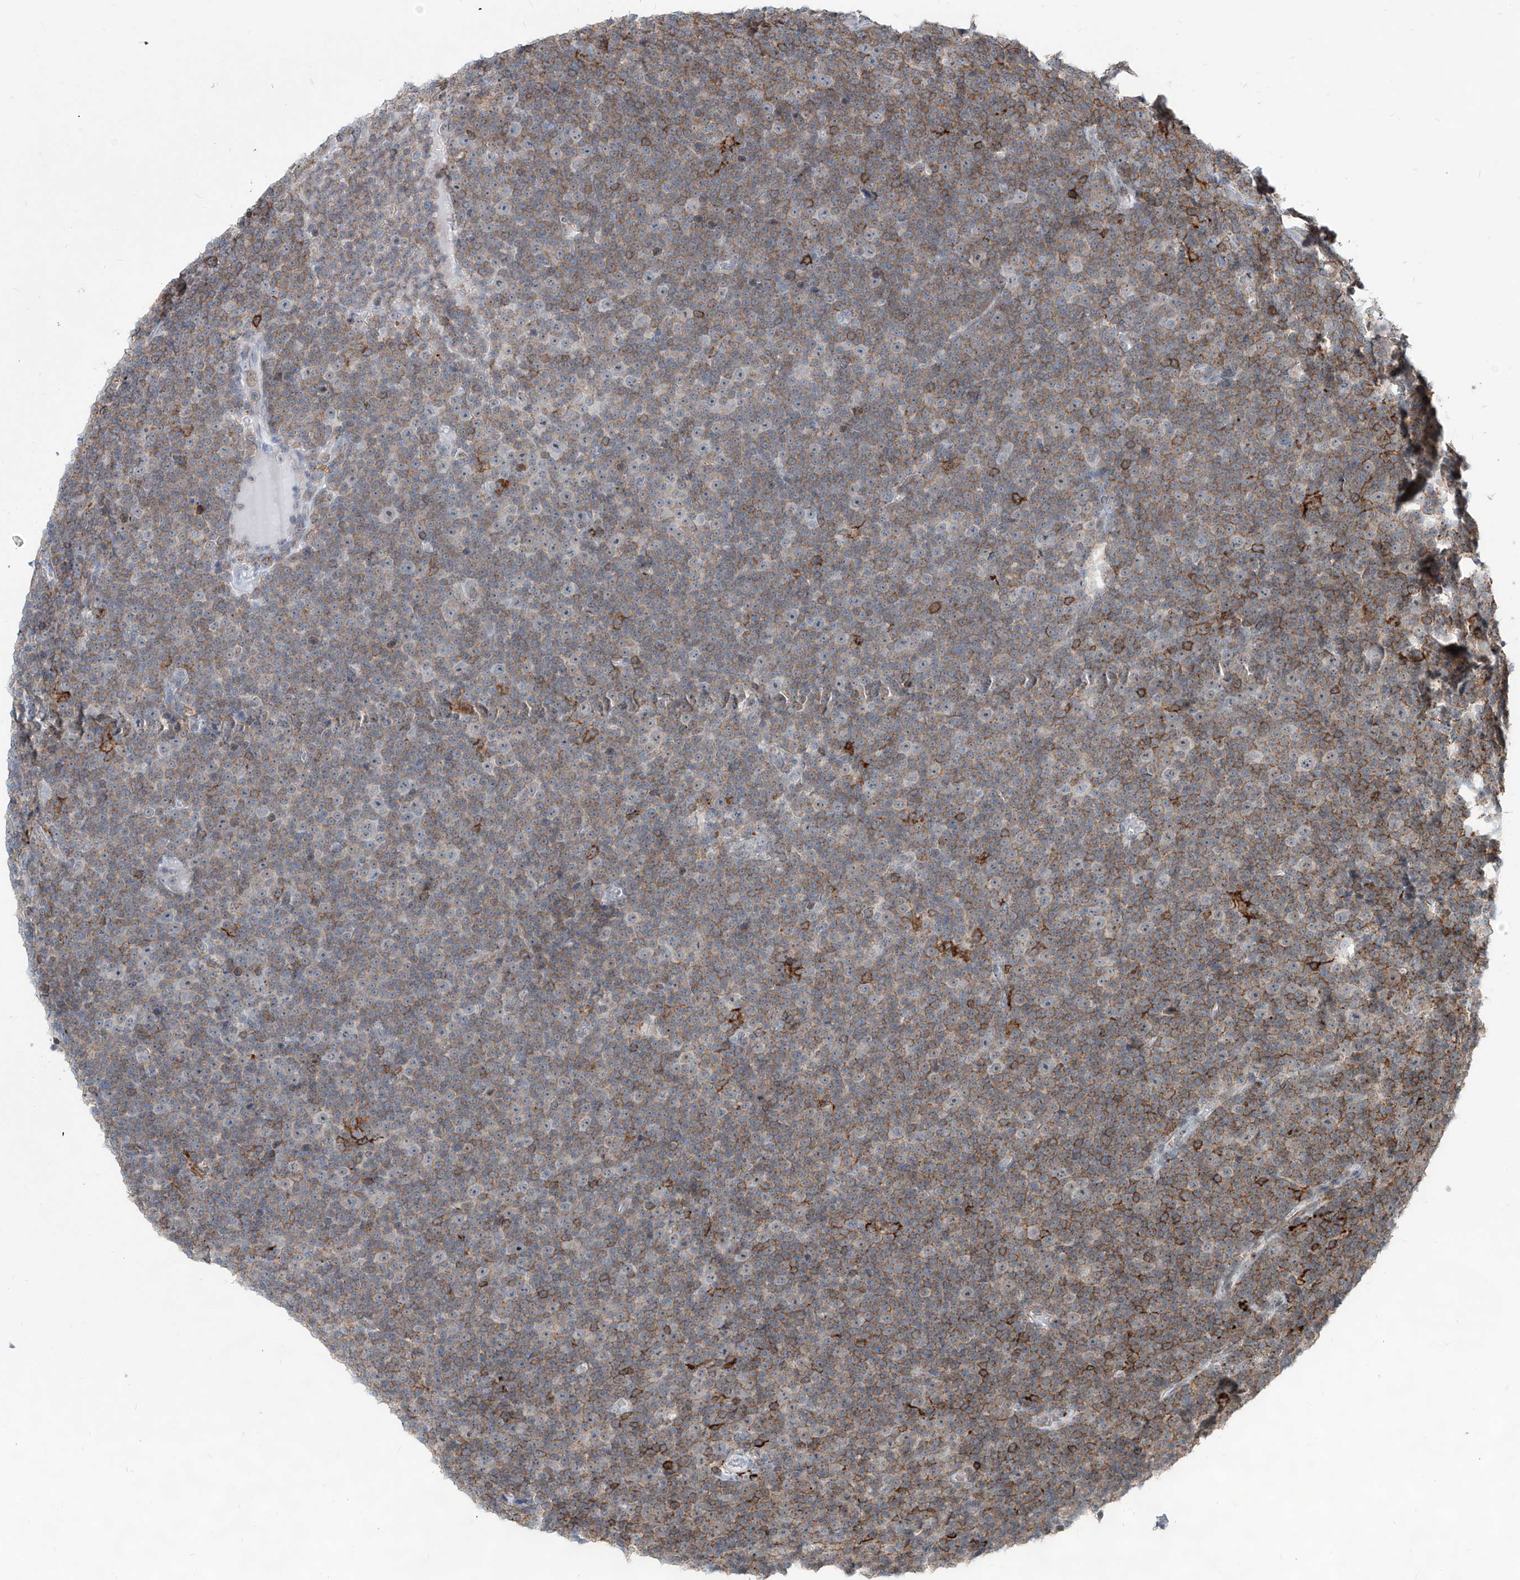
{"staining": {"intensity": "moderate", "quantity": "25%-75%", "location": "cytoplasmic/membranous"}, "tissue": "lymphoma", "cell_type": "Tumor cells", "image_type": "cancer", "snomed": [{"axis": "morphology", "description": "Malignant lymphoma, non-Hodgkin's type, Low grade"}, {"axis": "topography", "description": "Lymph node"}], "caption": "Human low-grade malignant lymphoma, non-Hodgkin's type stained for a protein (brown) reveals moderate cytoplasmic/membranous positive staining in about 25%-75% of tumor cells.", "gene": "ZBTB48", "patient": {"sex": "female", "age": 67}}